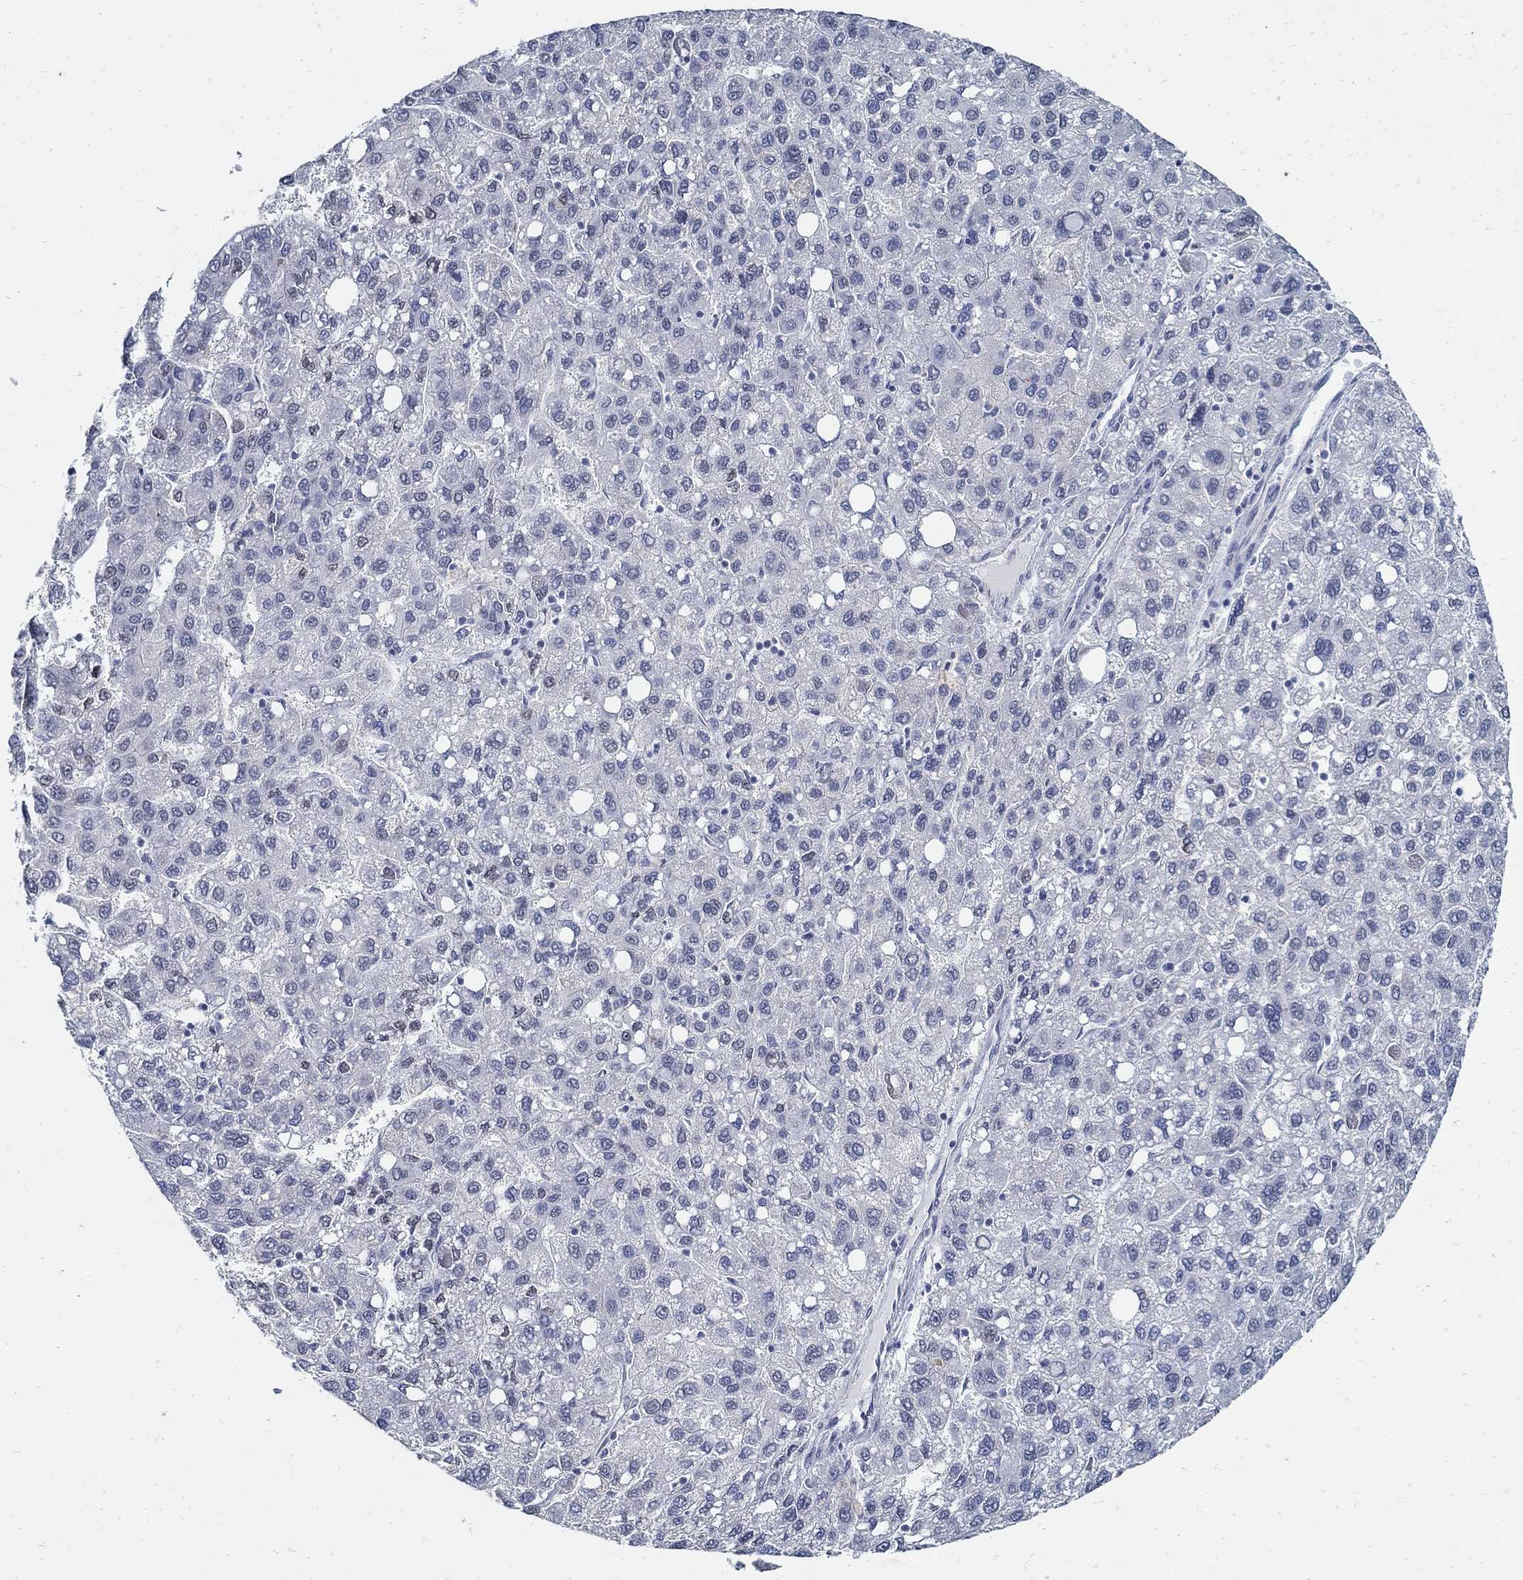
{"staining": {"intensity": "negative", "quantity": "none", "location": "none"}, "tissue": "liver cancer", "cell_type": "Tumor cells", "image_type": "cancer", "snomed": [{"axis": "morphology", "description": "Carcinoma, Hepatocellular, NOS"}, {"axis": "topography", "description": "Liver"}], "caption": "This is an immunohistochemistry micrograph of liver hepatocellular carcinoma. There is no staining in tumor cells.", "gene": "USP29", "patient": {"sex": "female", "age": 82}}